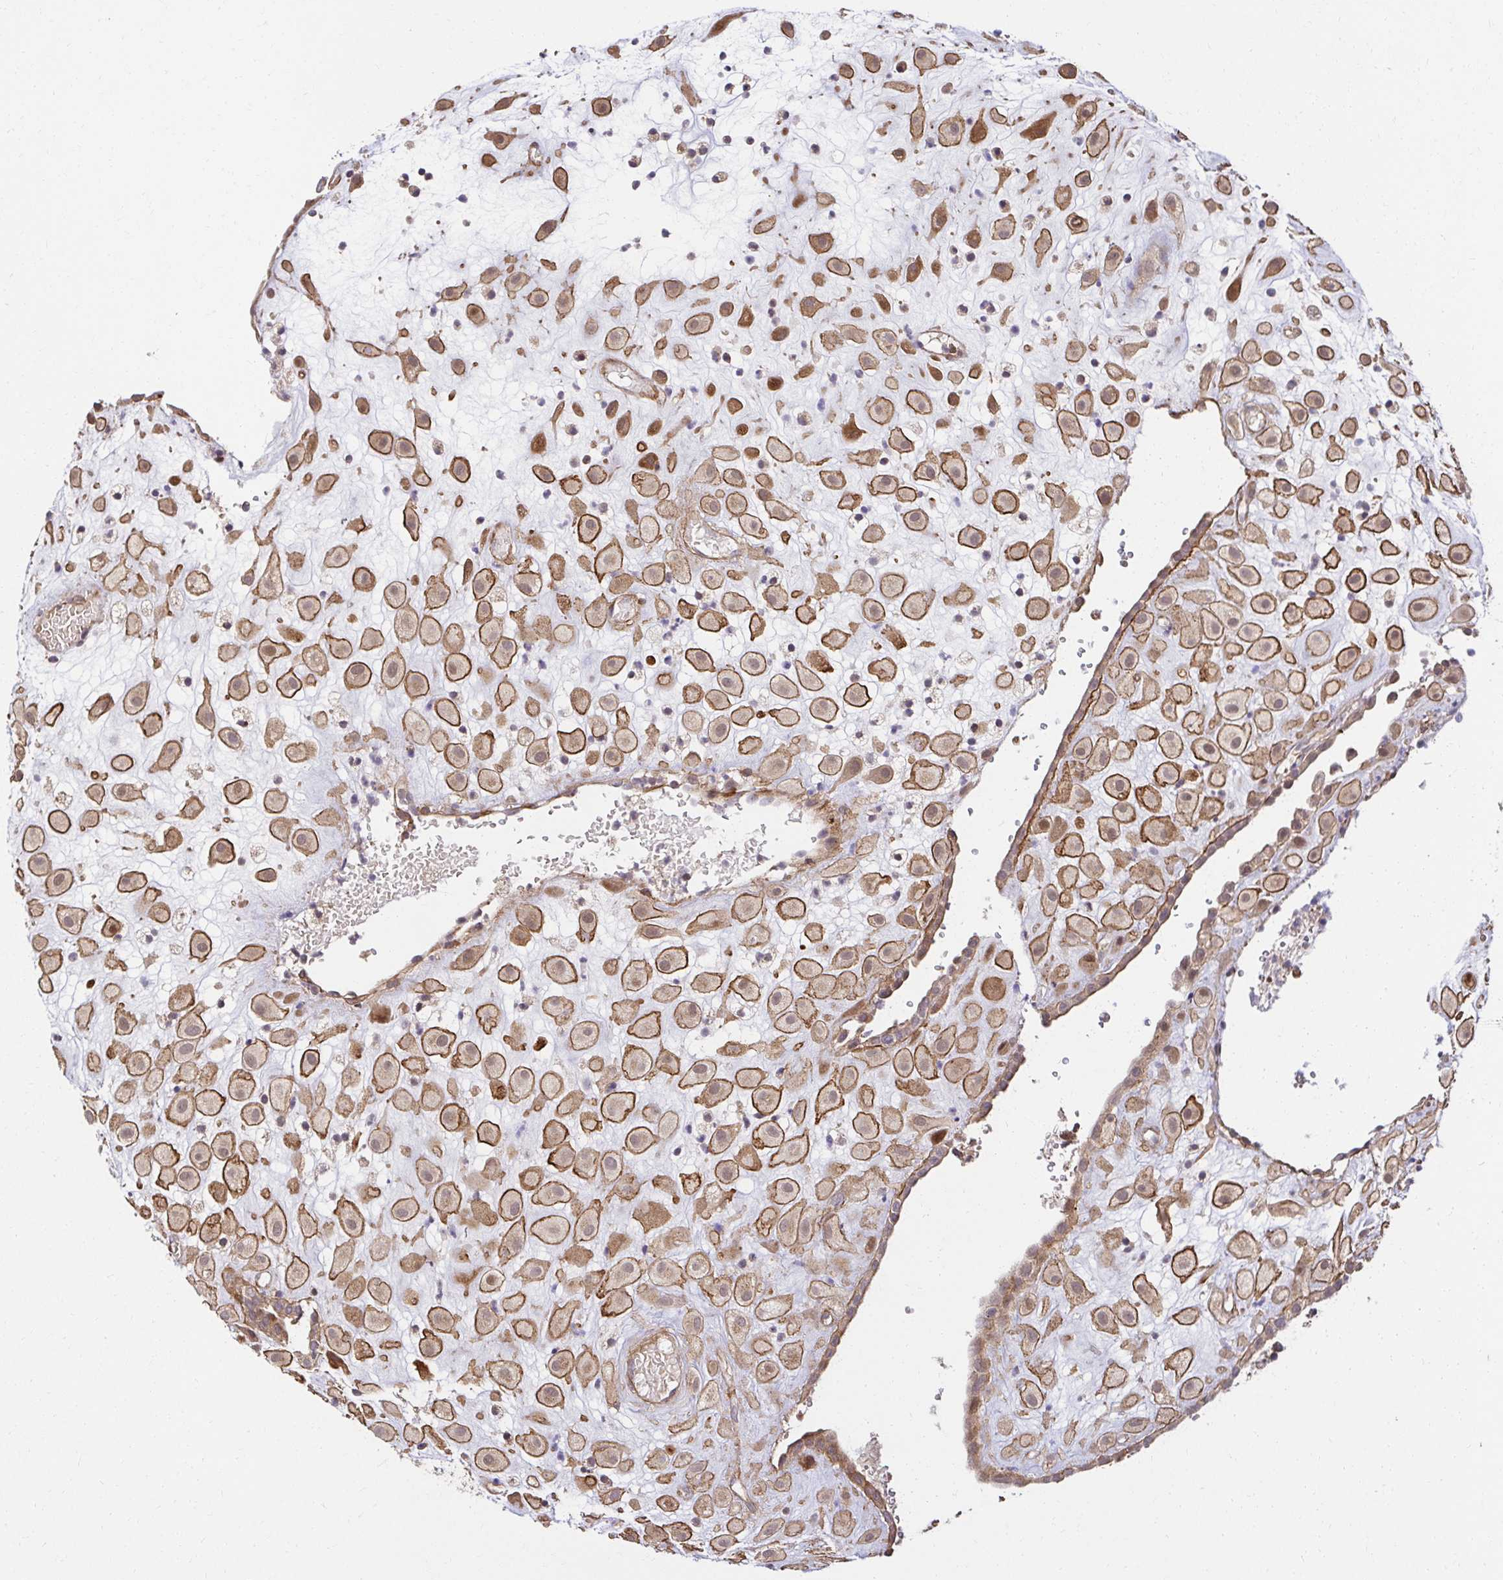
{"staining": {"intensity": "moderate", "quantity": ">75%", "location": "cytoplasmic/membranous"}, "tissue": "placenta", "cell_type": "Decidual cells", "image_type": "normal", "snomed": [{"axis": "morphology", "description": "Normal tissue, NOS"}, {"axis": "topography", "description": "Placenta"}], "caption": "Protein staining reveals moderate cytoplasmic/membranous positivity in about >75% of decidual cells in unremarkable placenta.", "gene": "PSMA4", "patient": {"sex": "female", "age": 24}}